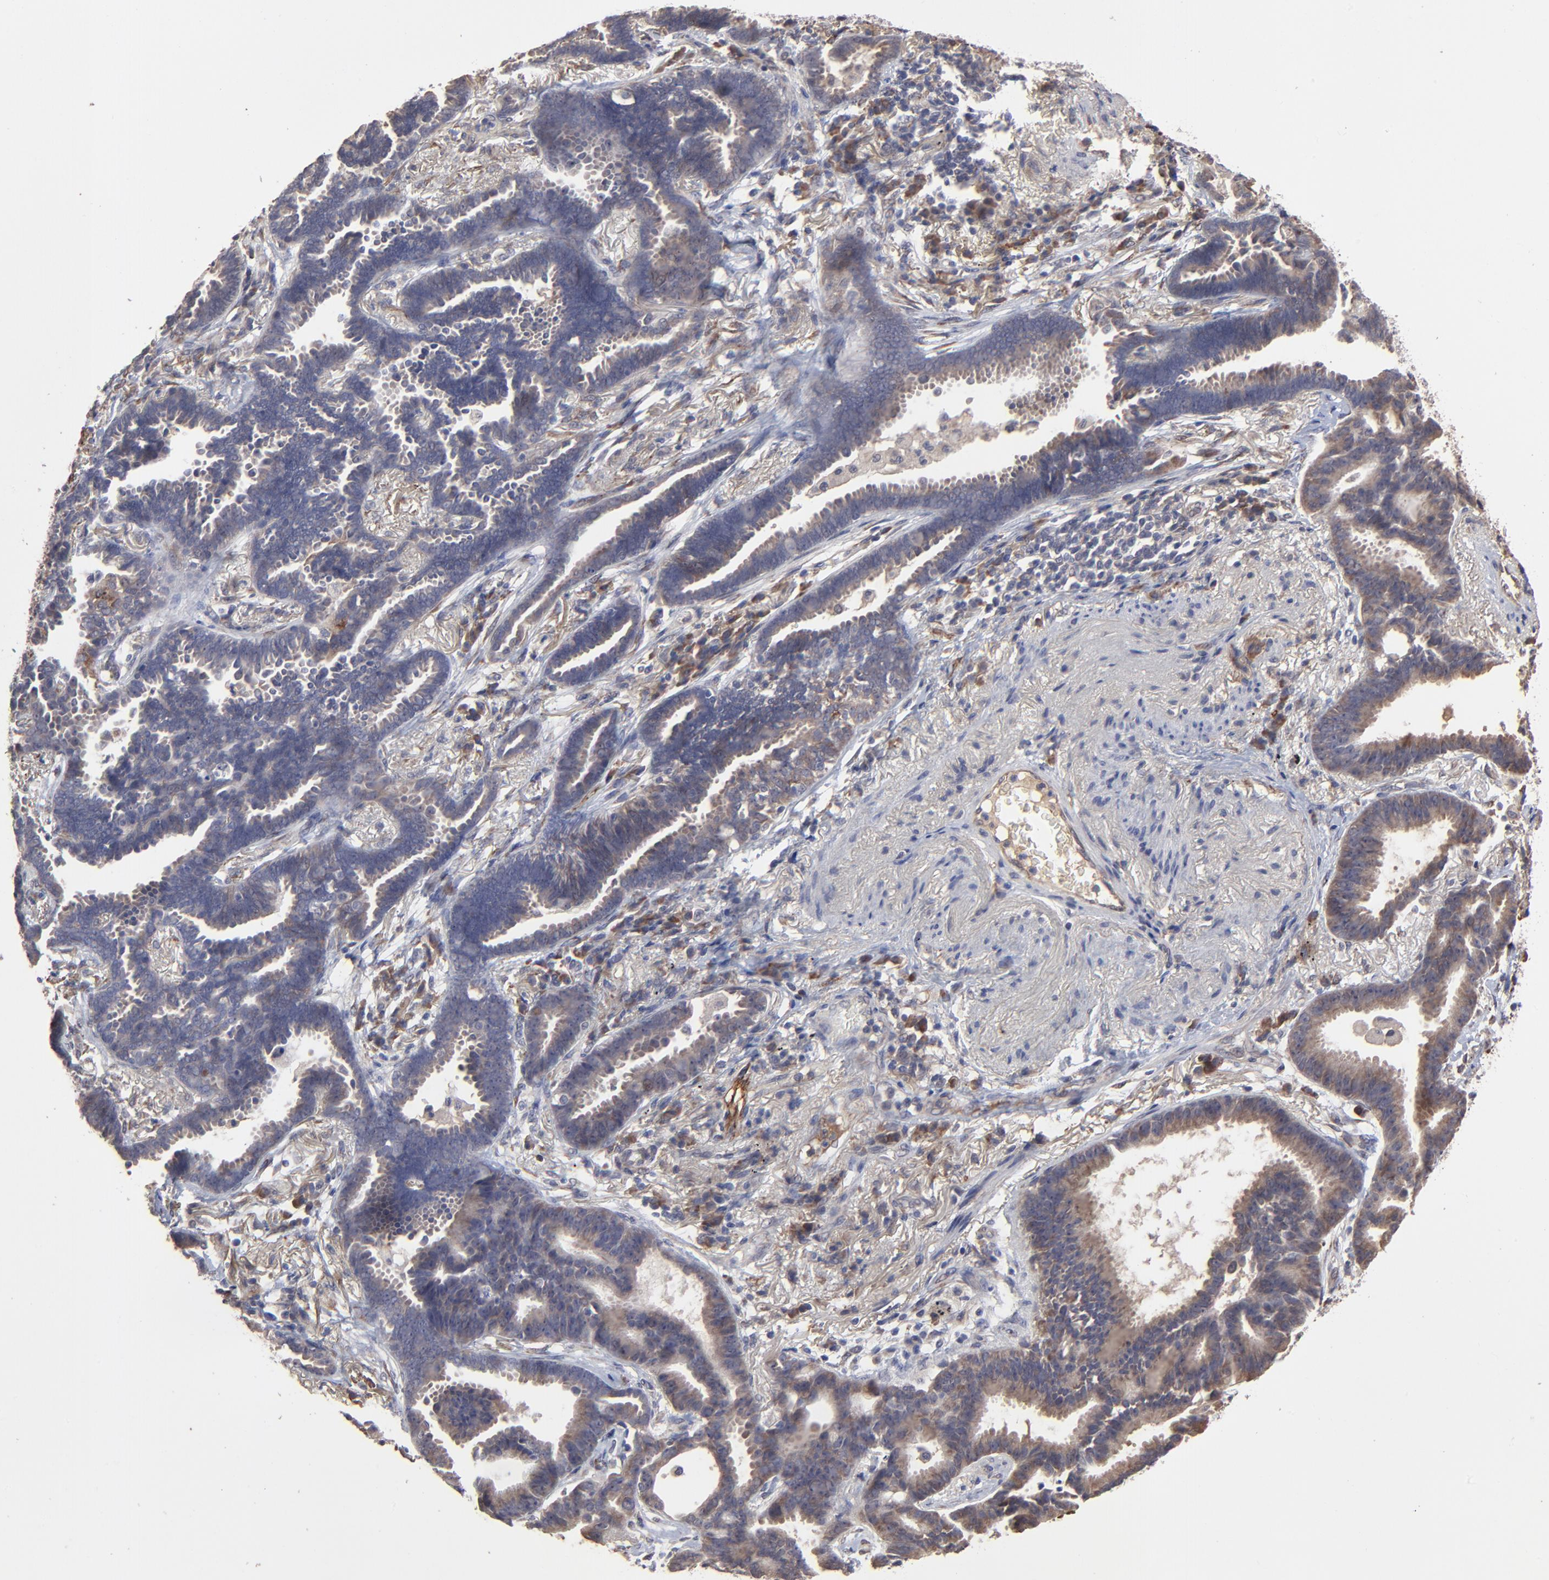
{"staining": {"intensity": "weak", "quantity": "25%-75%", "location": "cytoplasmic/membranous"}, "tissue": "lung cancer", "cell_type": "Tumor cells", "image_type": "cancer", "snomed": [{"axis": "morphology", "description": "Adenocarcinoma, NOS"}, {"axis": "topography", "description": "Lung"}], "caption": "Lung cancer (adenocarcinoma) was stained to show a protein in brown. There is low levels of weak cytoplasmic/membranous positivity in approximately 25%-75% of tumor cells.", "gene": "CHL1", "patient": {"sex": "female", "age": 64}}